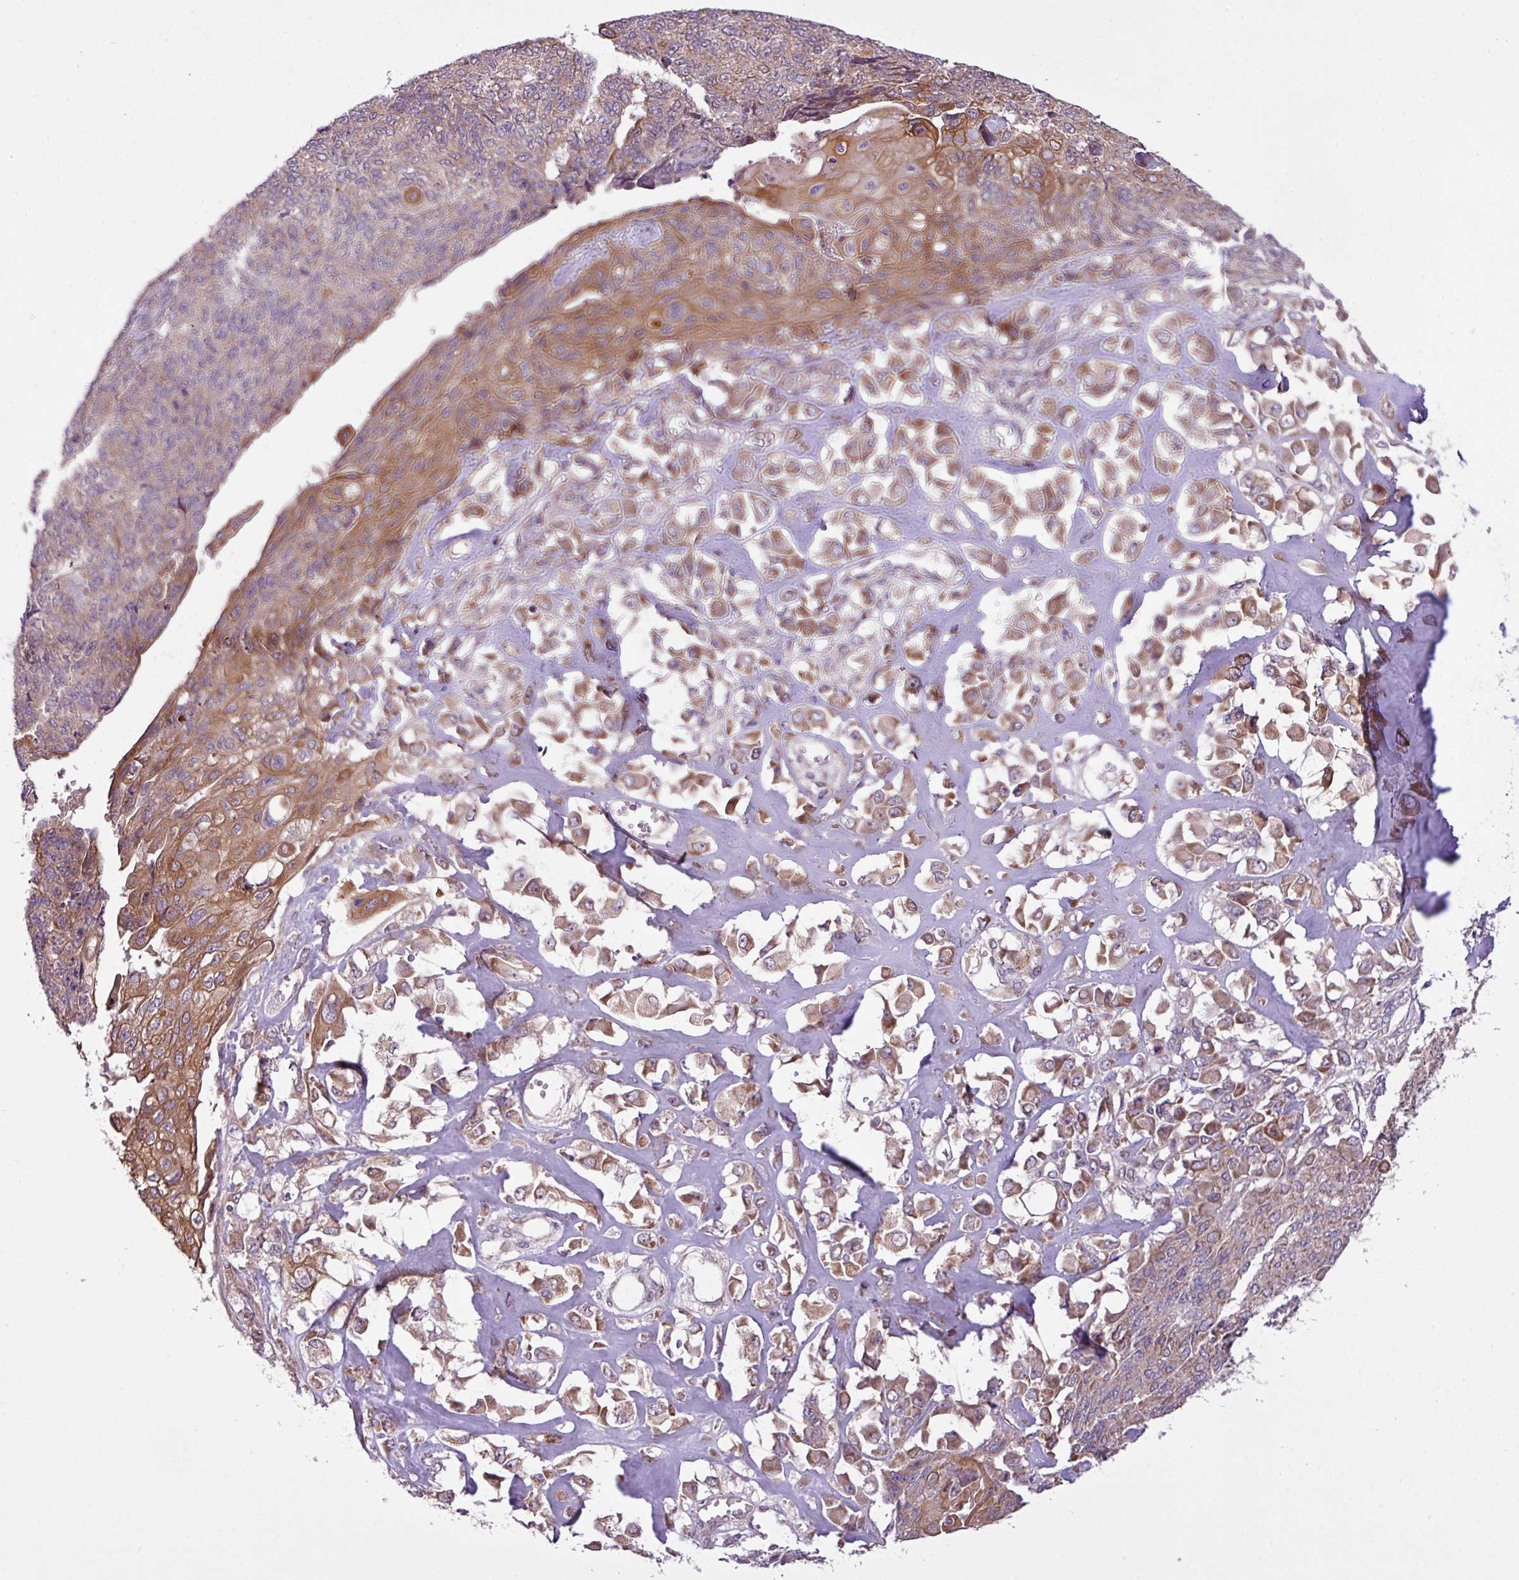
{"staining": {"intensity": "moderate", "quantity": ">75%", "location": "cytoplasmic/membranous"}, "tissue": "endometrial cancer", "cell_type": "Tumor cells", "image_type": "cancer", "snomed": [{"axis": "morphology", "description": "Adenocarcinoma, NOS"}, {"axis": "topography", "description": "Endometrium"}], "caption": "This is an image of immunohistochemistry (IHC) staining of endometrial cancer, which shows moderate expression in the cytoplasmic/membranous of tumor cells.", "gene": "TIMM10B", "patient": {"sex": "female", "age": 32}}